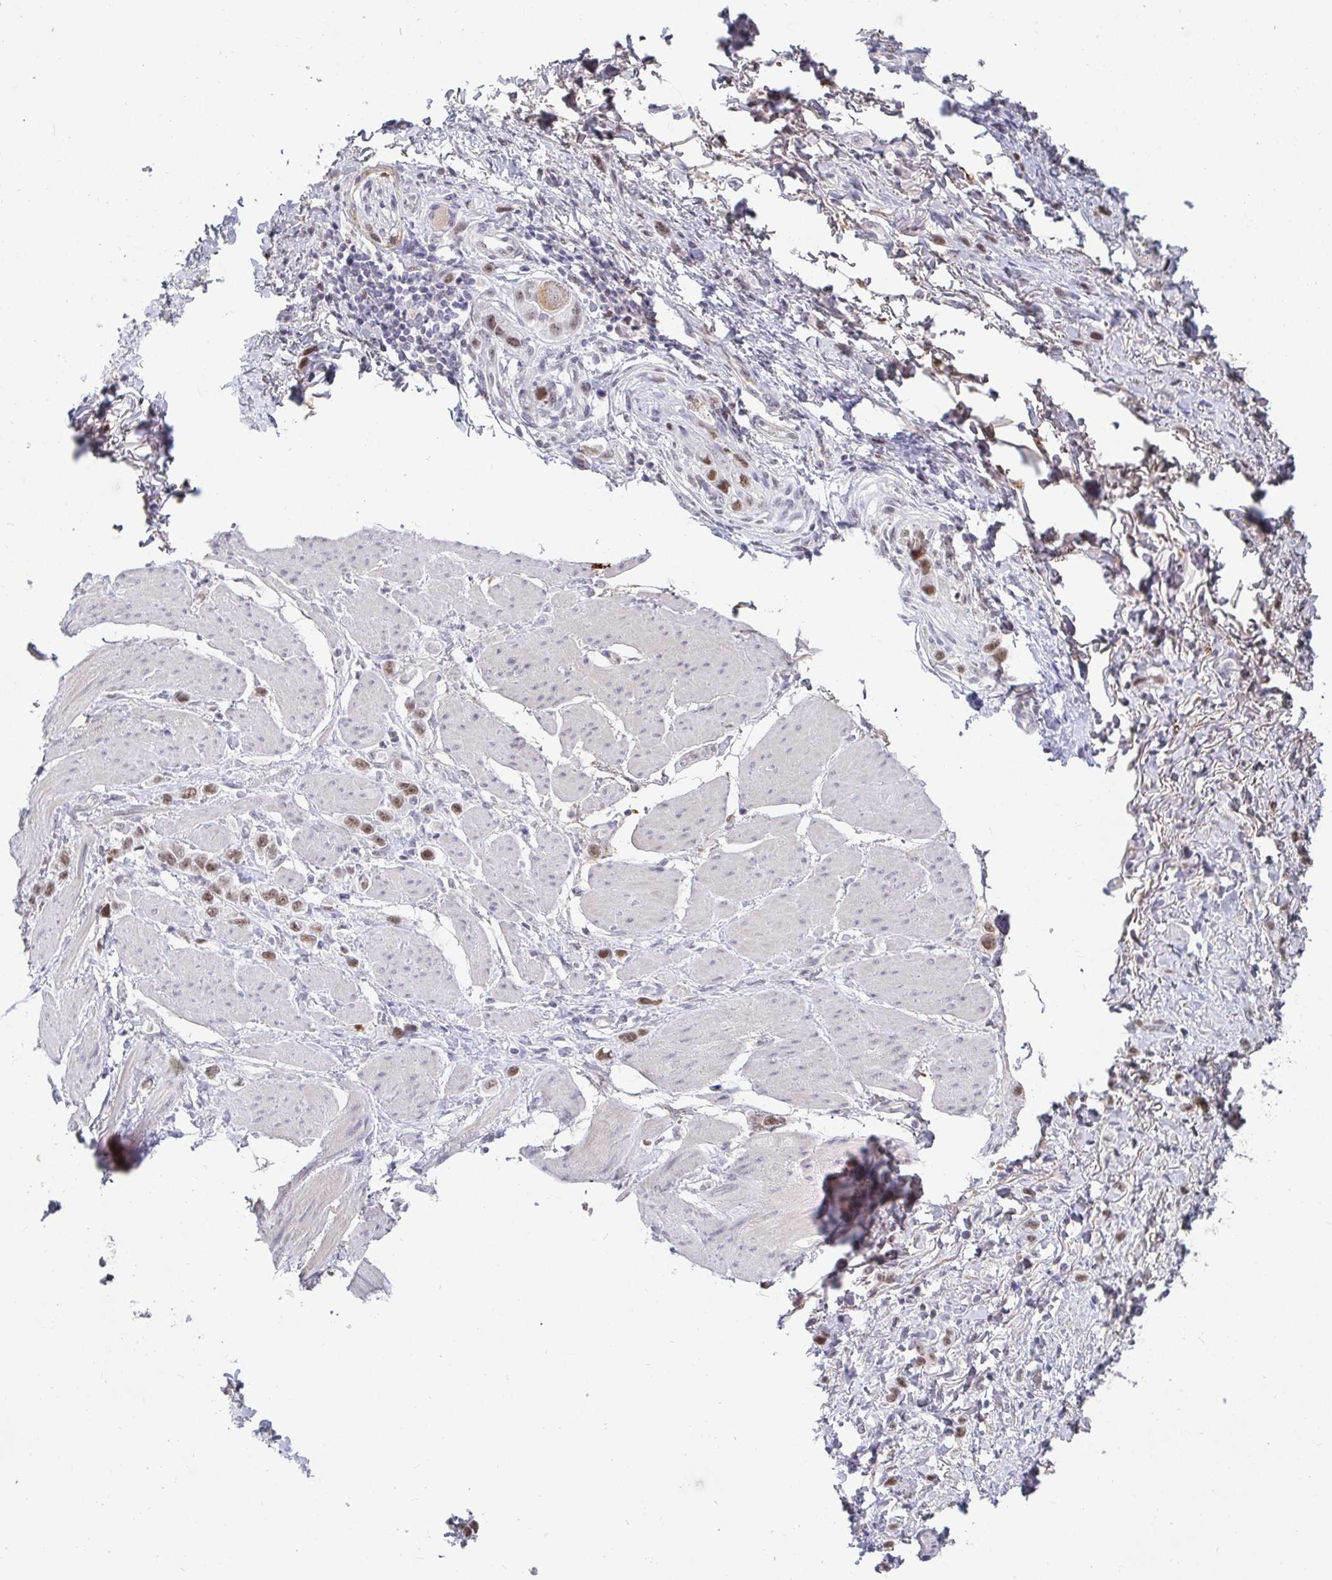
{"staining": {"intensity": "moderate", "quantity": ">75%", "location": "nuclear"}, "tissue": "stomach cancer", "cell_type": "Tumor cells", "image_type": "cancer", "snomed": [{"axis": "morphology", "description": "Adenocarcinoma, NOS"}, {"axis": "topography", "description": "Stomach"}], "caption": "Moderate nuclear expression for a protein is identified in approximately >75% of tumor cells of adenocarcinoma (stomach) using immunohistochemistry.", "gene": "RCOR1", "patient": {"sex": "female", "age": 65}}